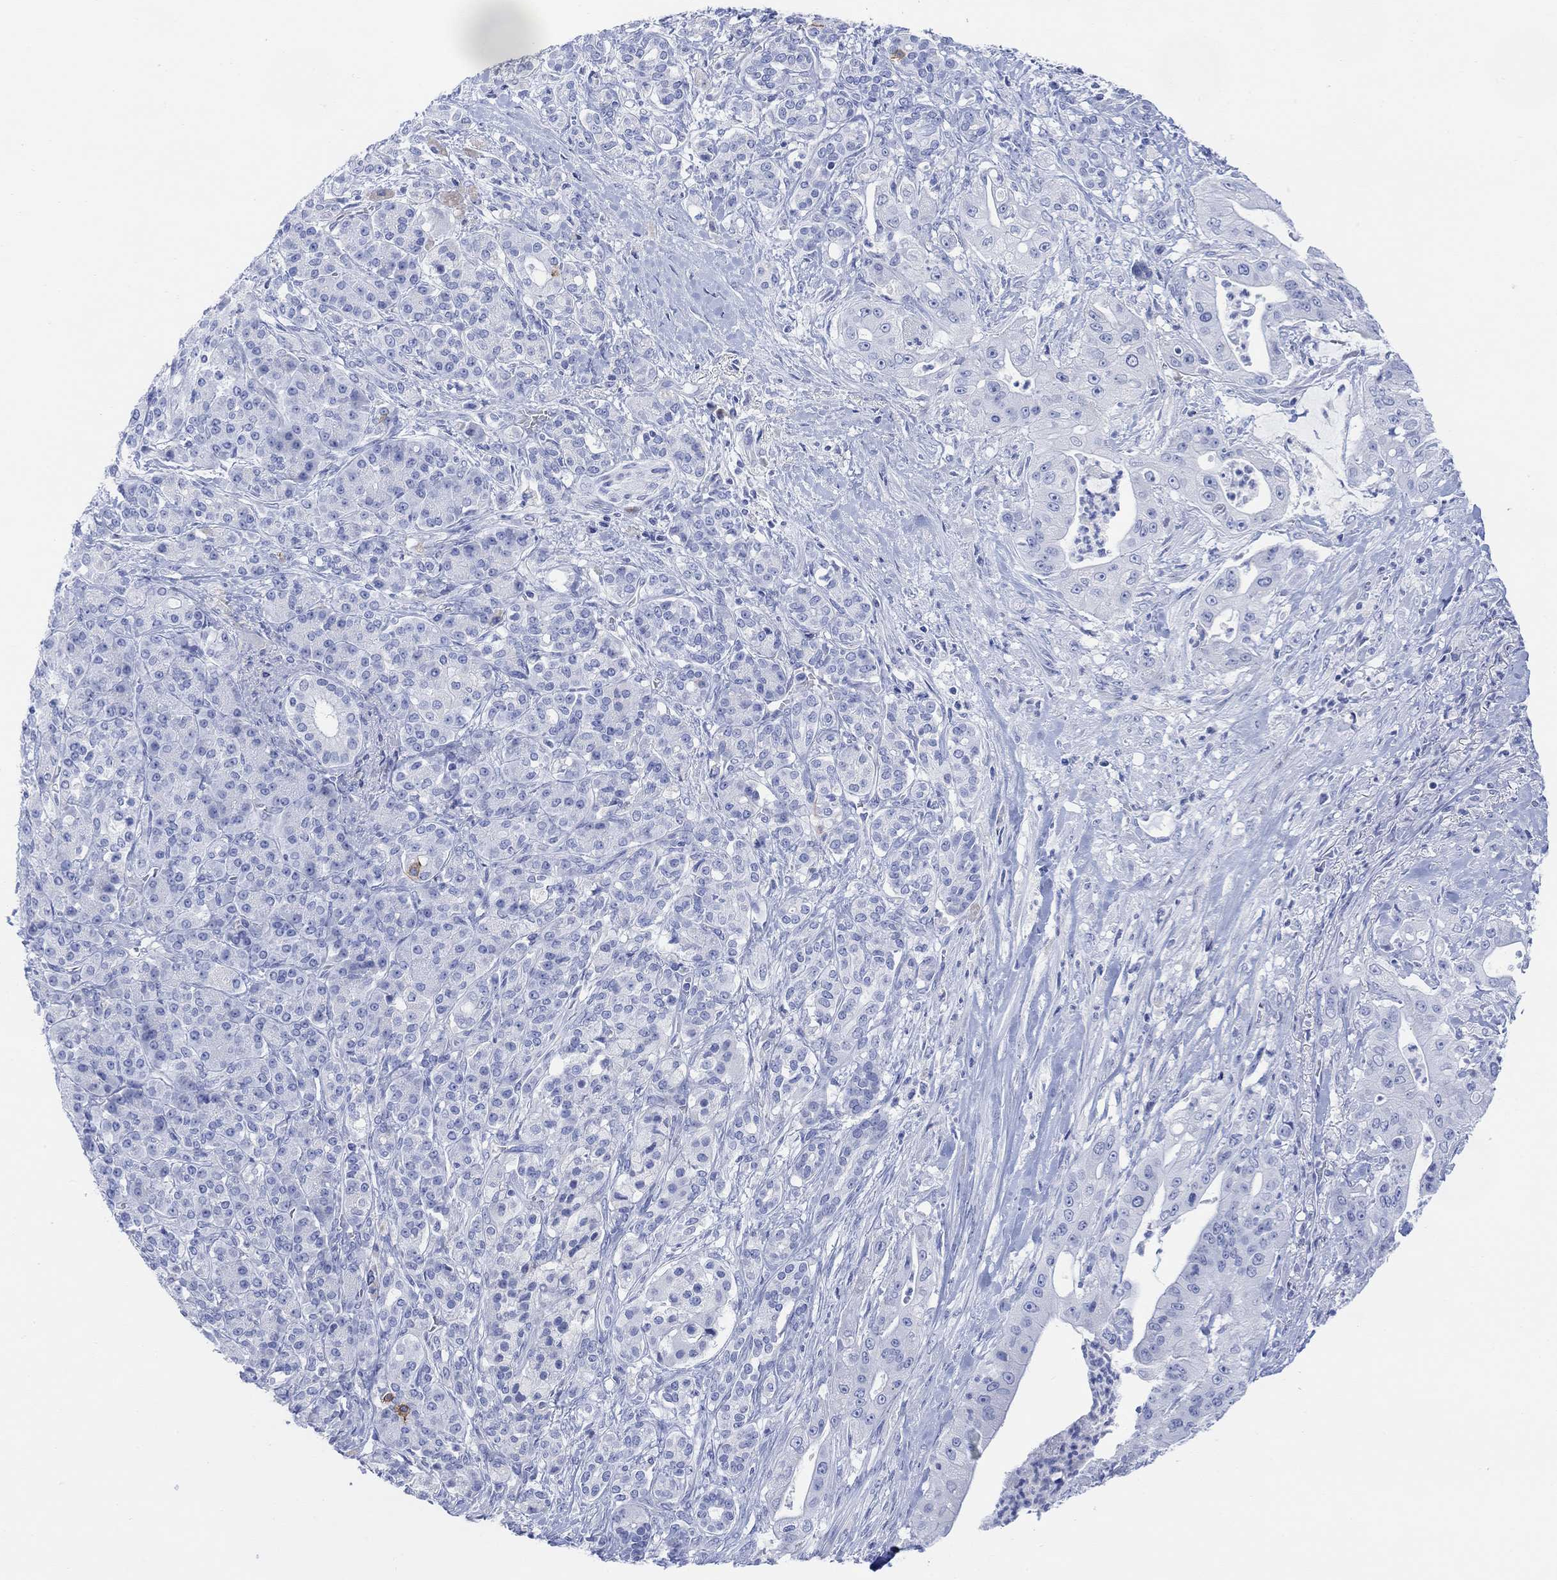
{"staining": {"intensity": "negative", "quantity": "none", "location": "none"}, "tissue": "pancreatic cancer", "cell_type": "Tumor cells", "image_type": "cancer", "snomed": [{"axis": "morphology", "description": "Normal tissue, NOS"}, {"axis": "morphology", "description": "Inflammation, NOS"}, {"axis": "morphology", "description": "Adenocarcinoma, NOS"}, {"axis": "topography", "description": "Pancreas"}], "caption": "Tumor cells are negative for brown protein staining in pancreatic cancer (adenocarcinoma).", "gene": "GNG13", "patient": {"sex": "male", "age": 57}}